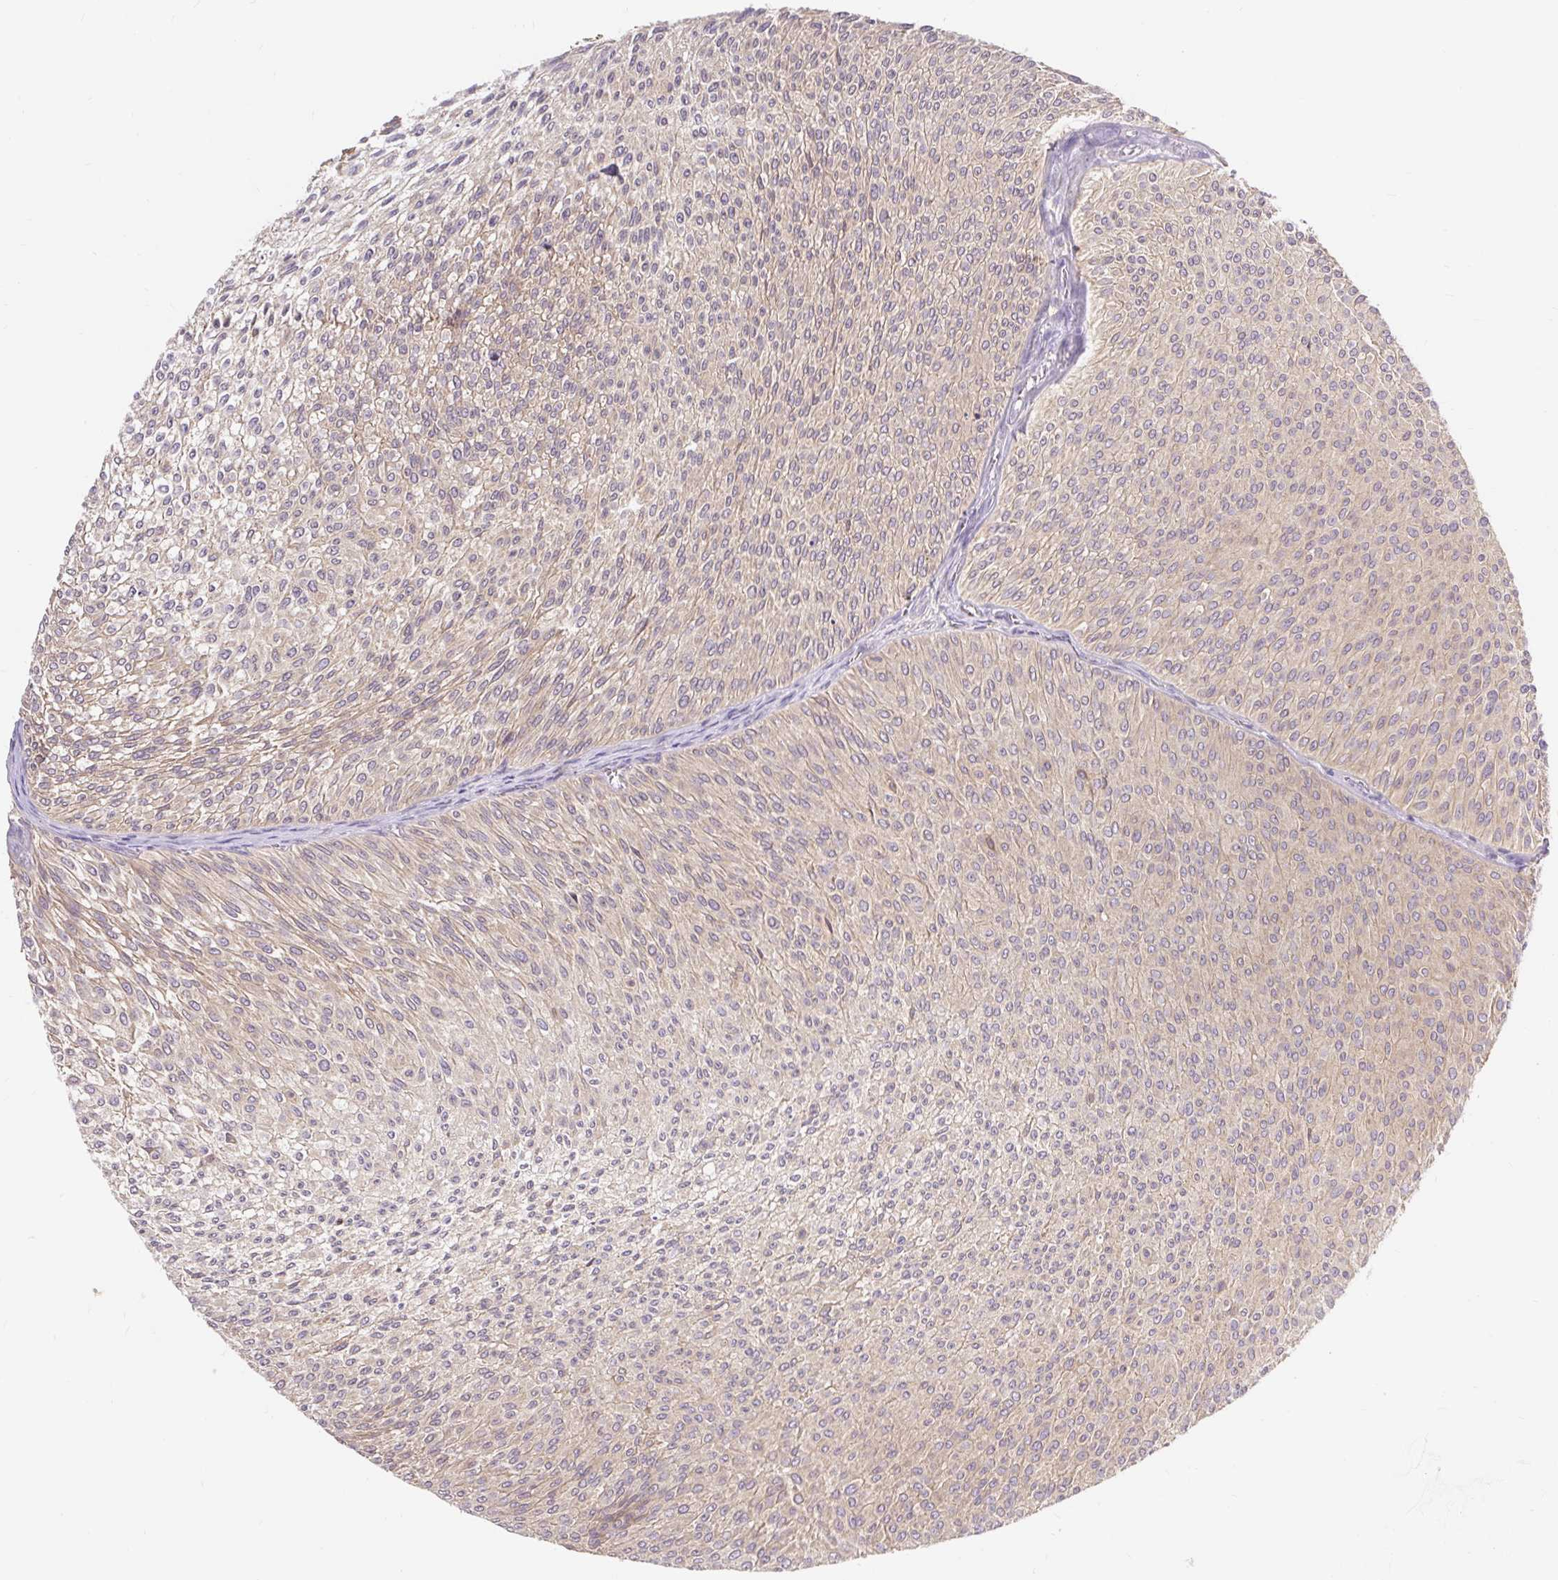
{"staining": {"intensity": "weak", "quantity": ">75%", "location": "cytoplasmic/membranous"}, "tissue": "urothelial cancer", "cell_type": "Tumor cells", "image_type": "cancer", "snomed": [{"axis": "morphology", "description": "Urothelial carcinoma, Low grade"}, {"axis": "topography", "description": "Urinary bladder"}], "caption": "A photomicrograph of human urothelial cancer stained for a protein exhibits weak cytoplasmic/membranous brown staining in tumor cells. Ihc stains the protein in brown and the nuclei are stained blue.", "gene": "SEC63", "patient": {"sex": "male", "age": 91}}